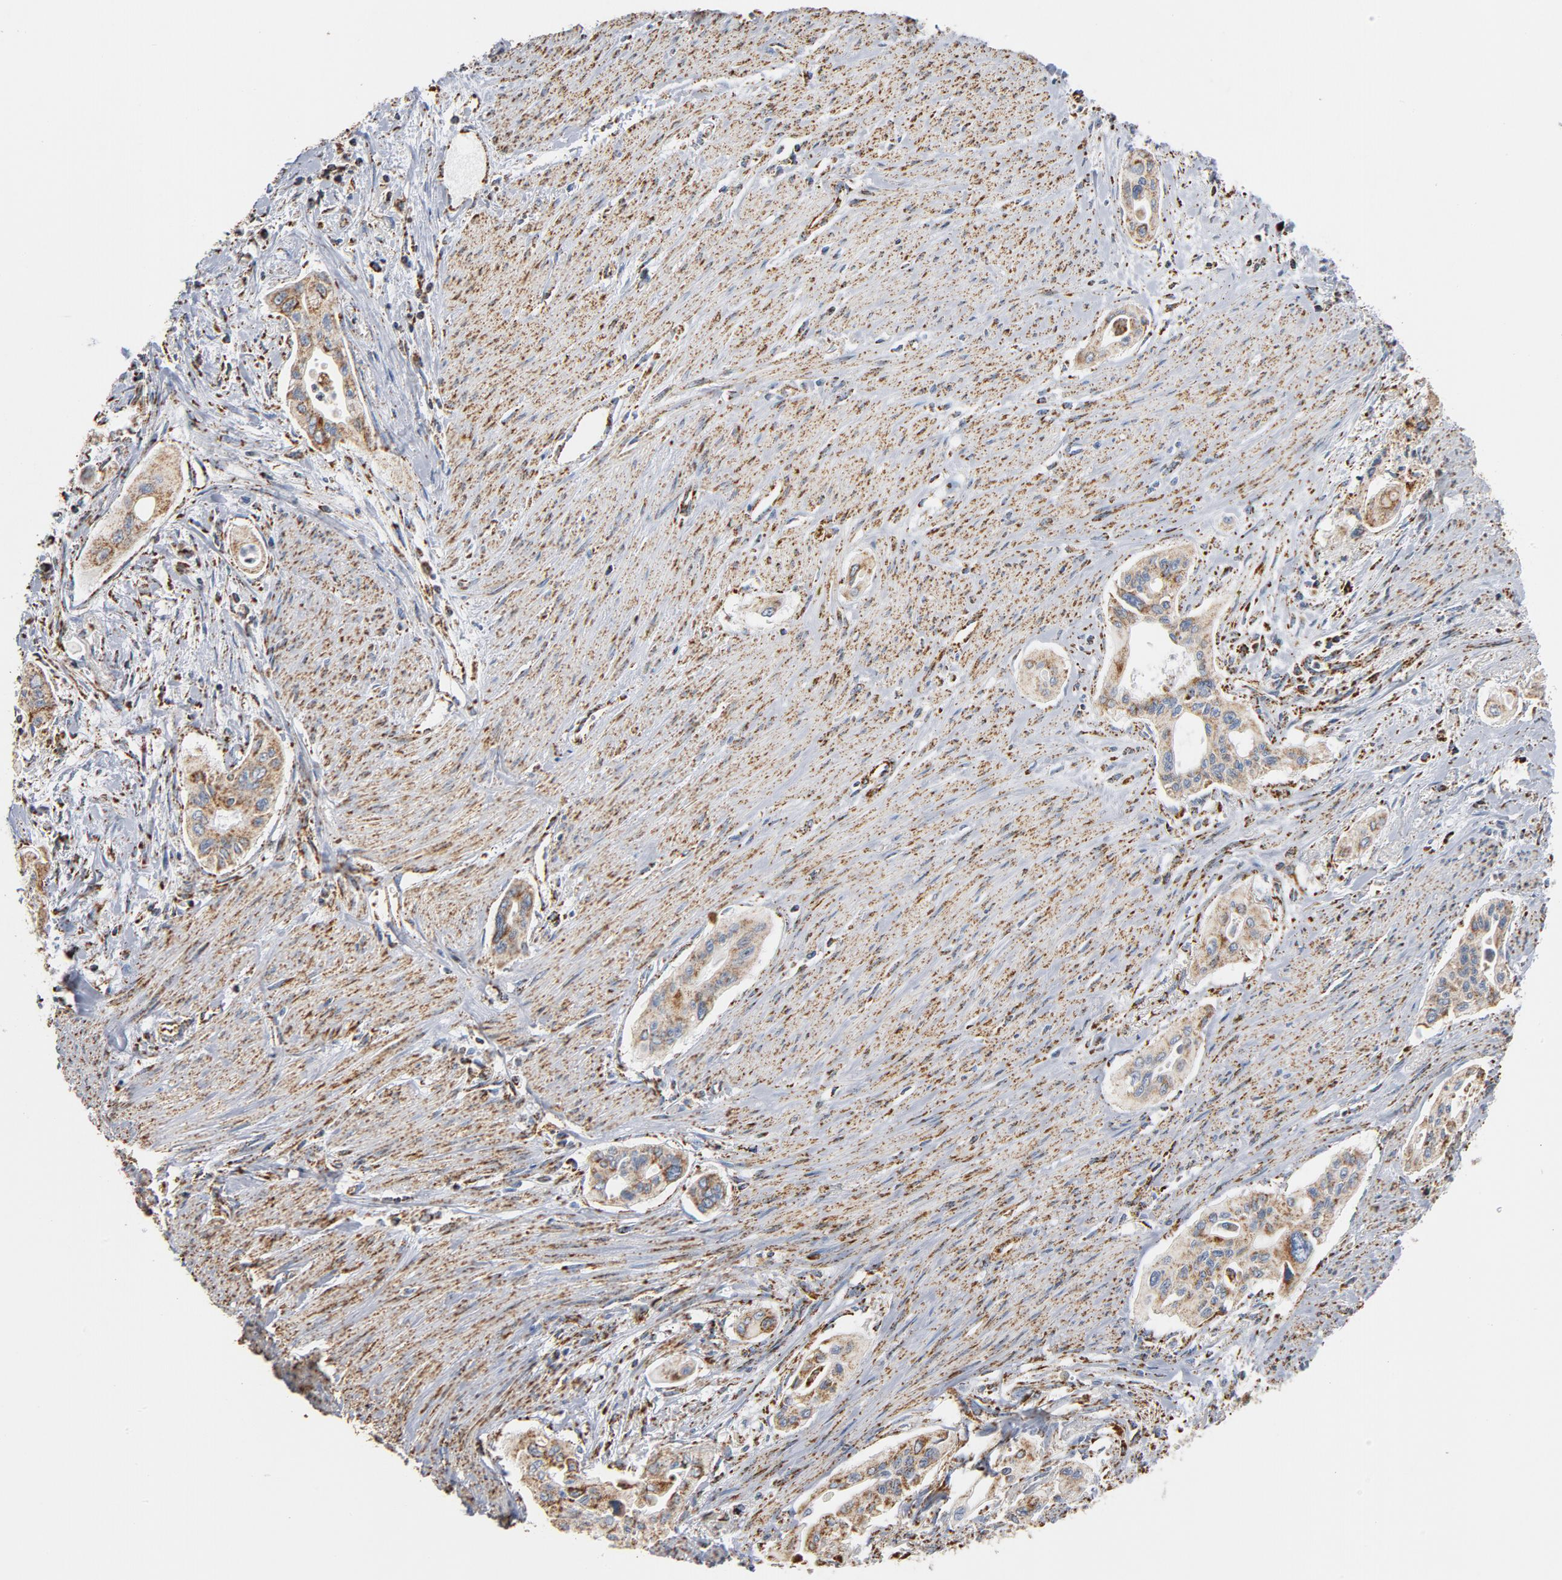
{"staining": {"intensity": "moderate", "quantity": ">75%", "location": "cytoplasmic/membranous"}, "tissue": "pancreatic cancer", "cell_type": "Tumor cells", "image_type": "cancer", "snomed": [{"axis": "morphology", "description": "Adenocarcinoma, NOS"}, {"axis": "topography", "description": "Pancreas"}], "caption": "Human adenocarcinoma (pancreatic) stained for a protein (brown) displays moderate cytoplasmic/membranous positive staining in approximately >75% of tumor cells.", "gene": "NDUFS4", "patient": {"sex": "male", "age": 77}}